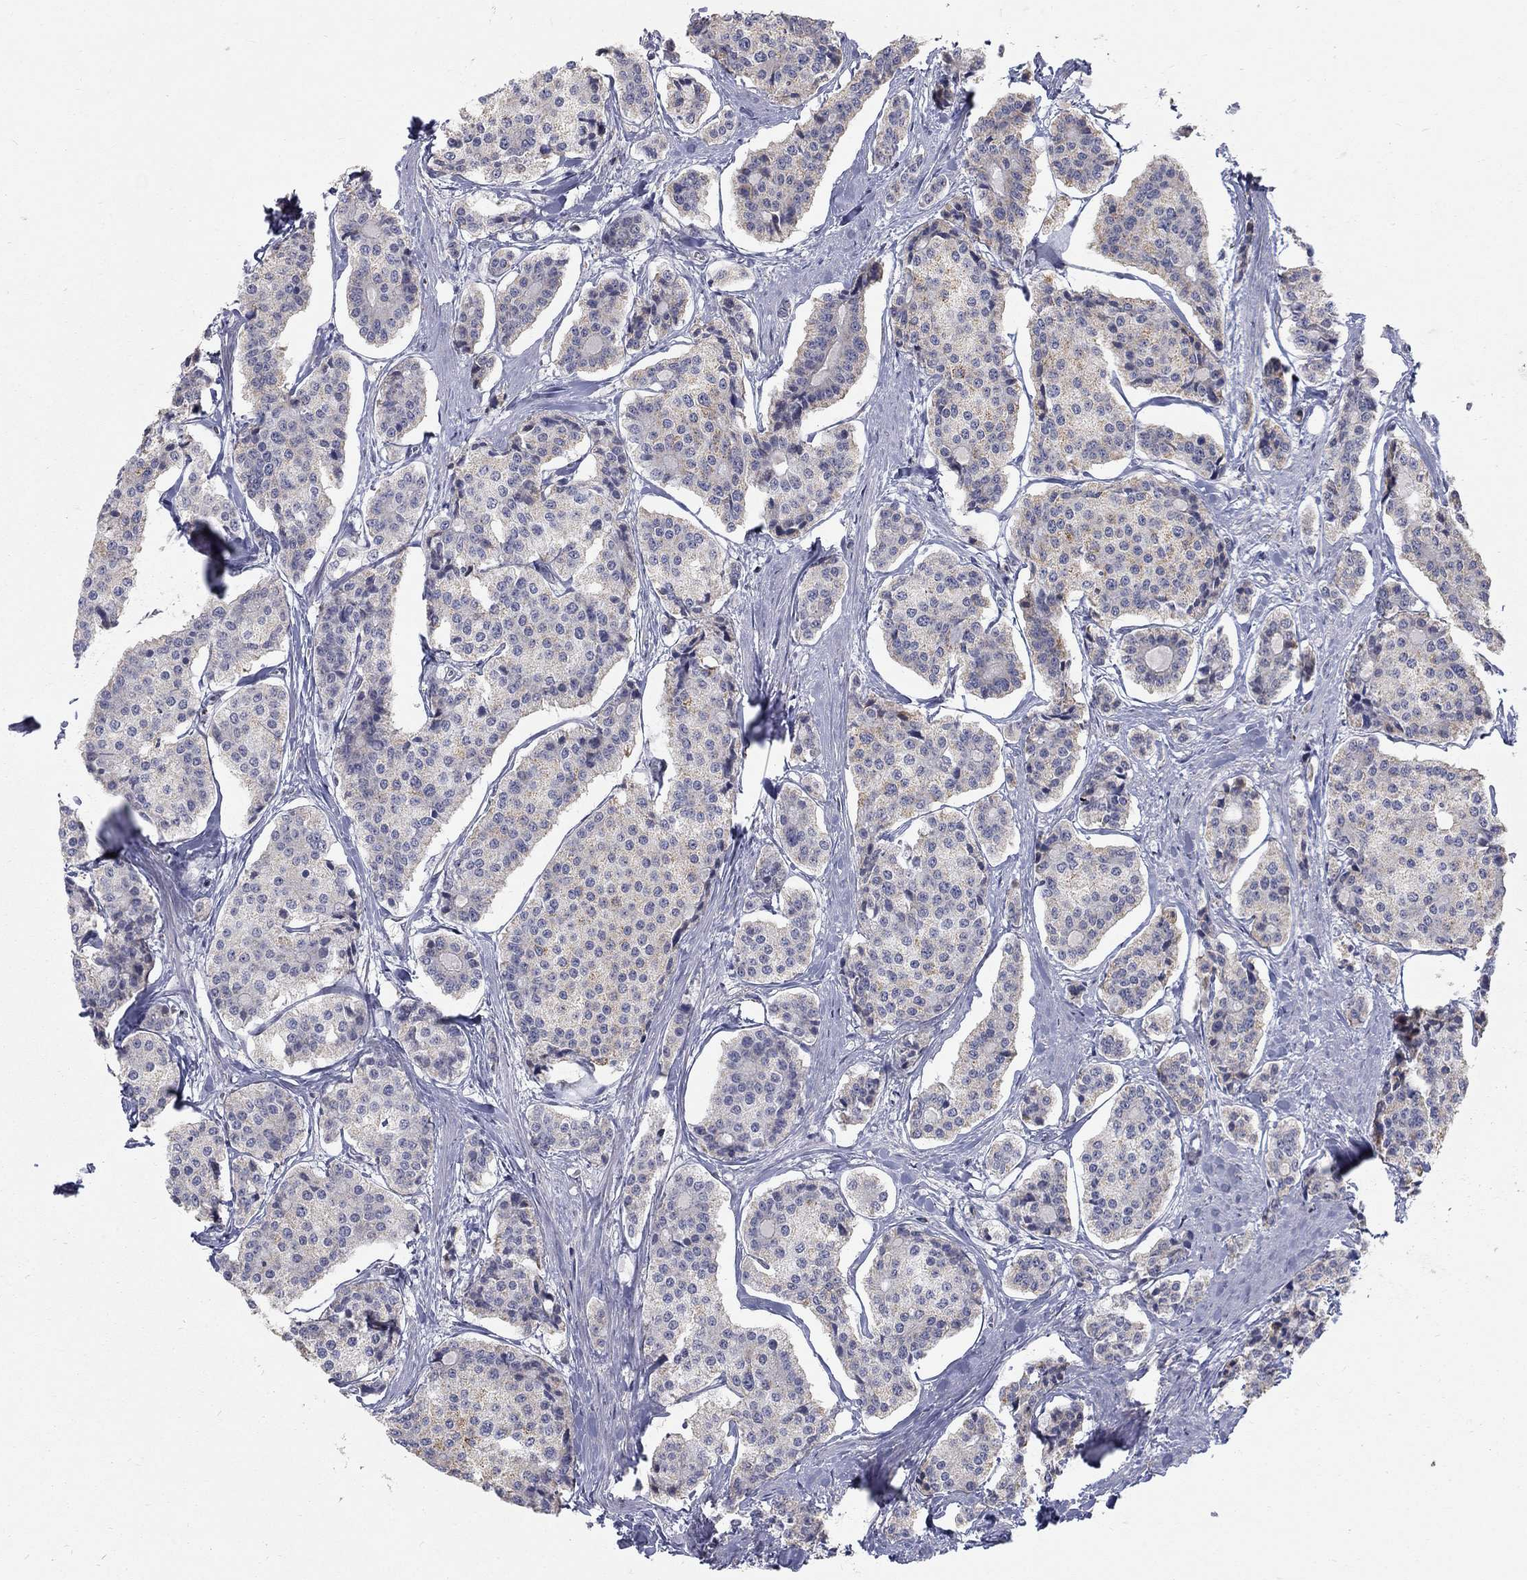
{"staining": {"intensity": "negative", "quantity": "none", "location": "none"}, "tissue": "carcinoid", "cell_type": "Tumor cells", "image_type": "cancer", "snomed": [{"axis": "morphology", "description": "Carcinoid, malignant, NOS"}, {"axis": "topography", "description": "Small intestine"}], "caption": "IHC of human carcinoid demonstrates no expression in tumor cells.", "gene": "GCFC2", "patient": {"sex": "female", "age": 65}}